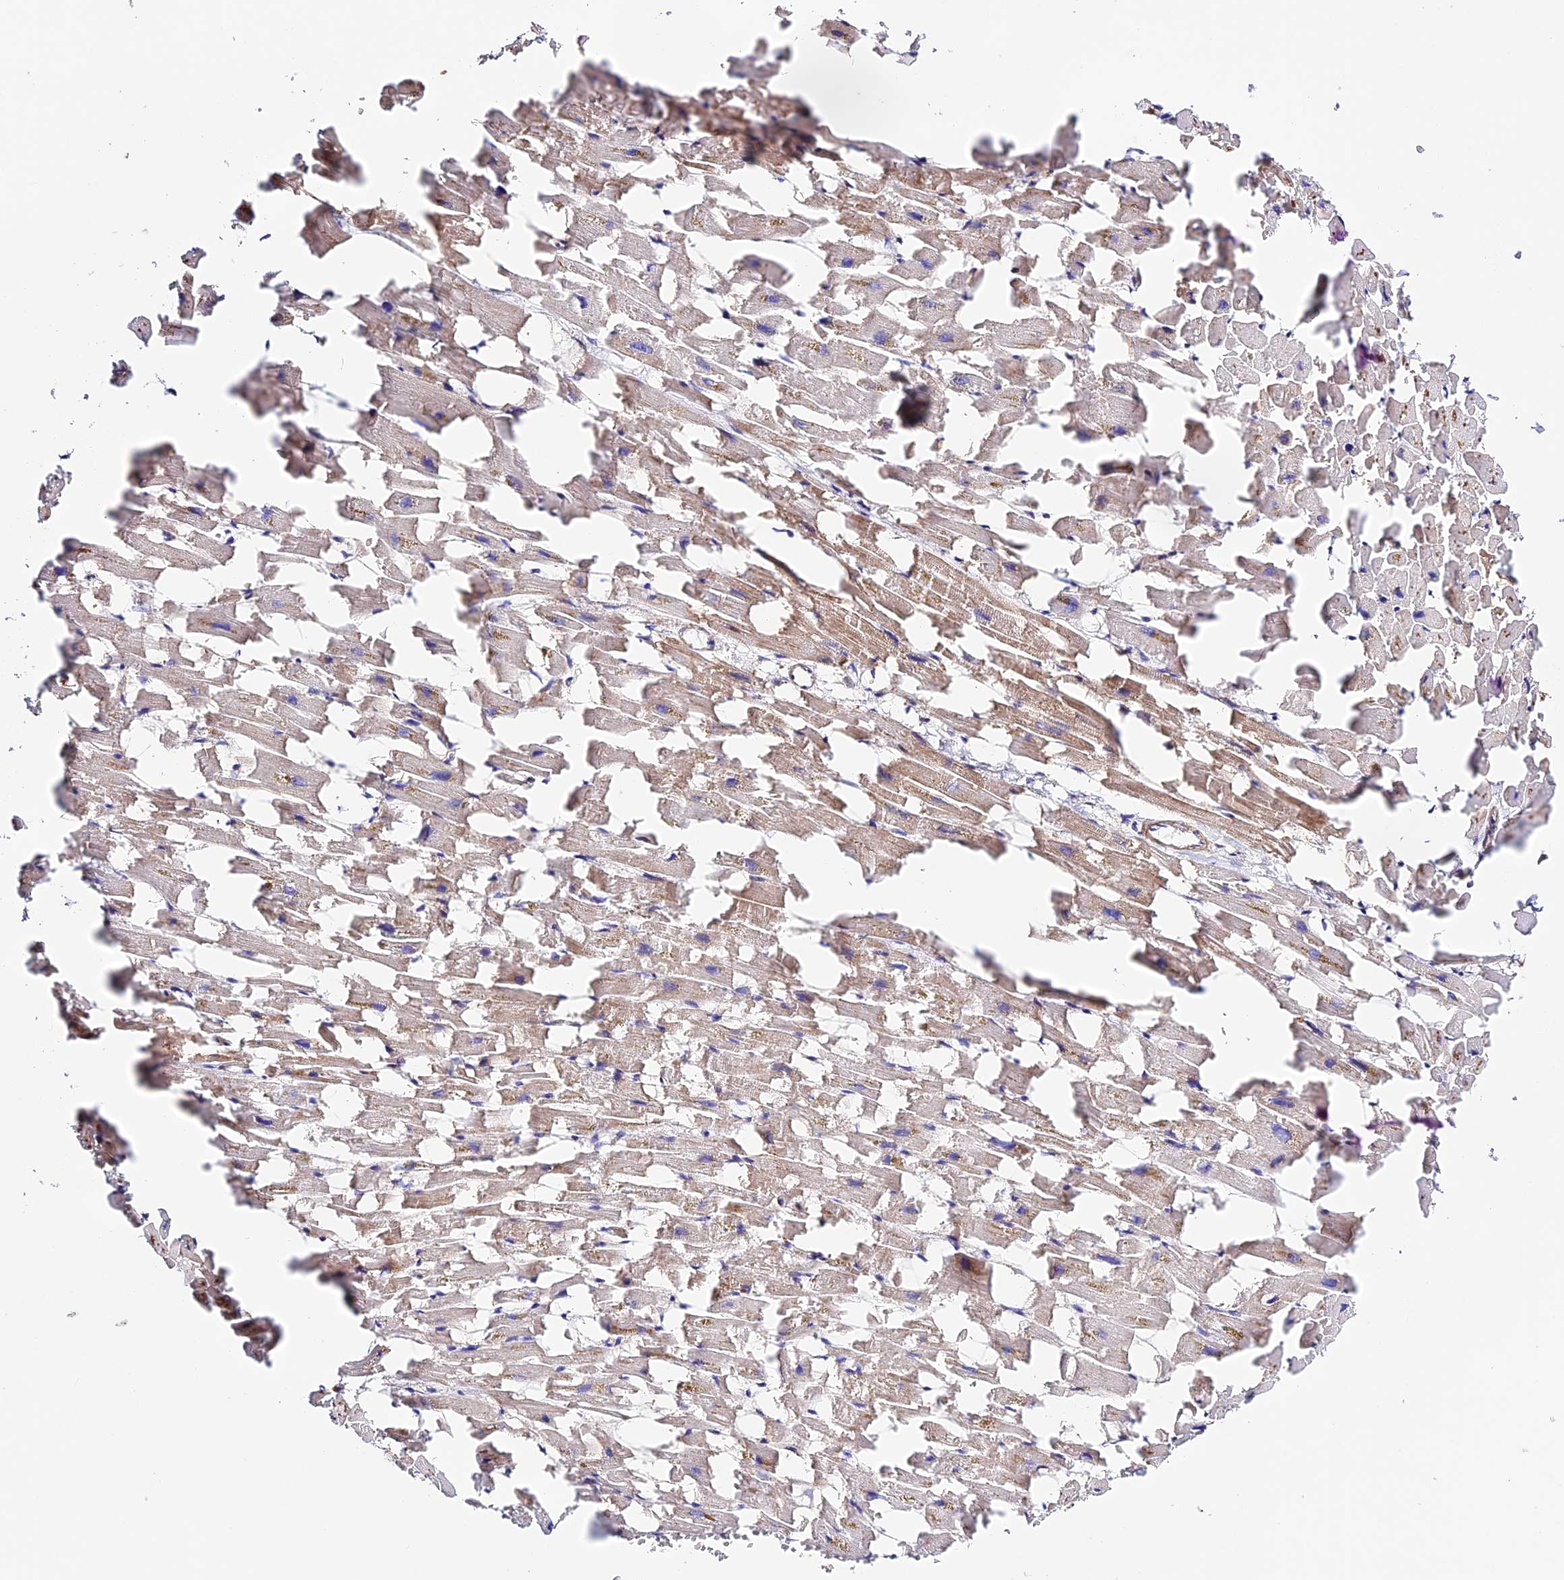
{"staining": {"intensity": "moderate", "quantity": "<25%", "location": "cytoplasmic/membranous"}, "tissue": "heart muscle", "cell_type": "Cardiomyocytes", "image_type": "normal", "snomed": [{"axis": "morphology", "description": "Normal tissue, NOS"}, {"axis": "topography", "description": "Heart"}], "caption": "Human heart muscle stained with a brown dye displays moderate cytoplasmic/membranous positive positivity in approximately <25% of cardiomyocytes.", "gene": "PRIM1", "patient": {"sex": "female", "age": 64}}